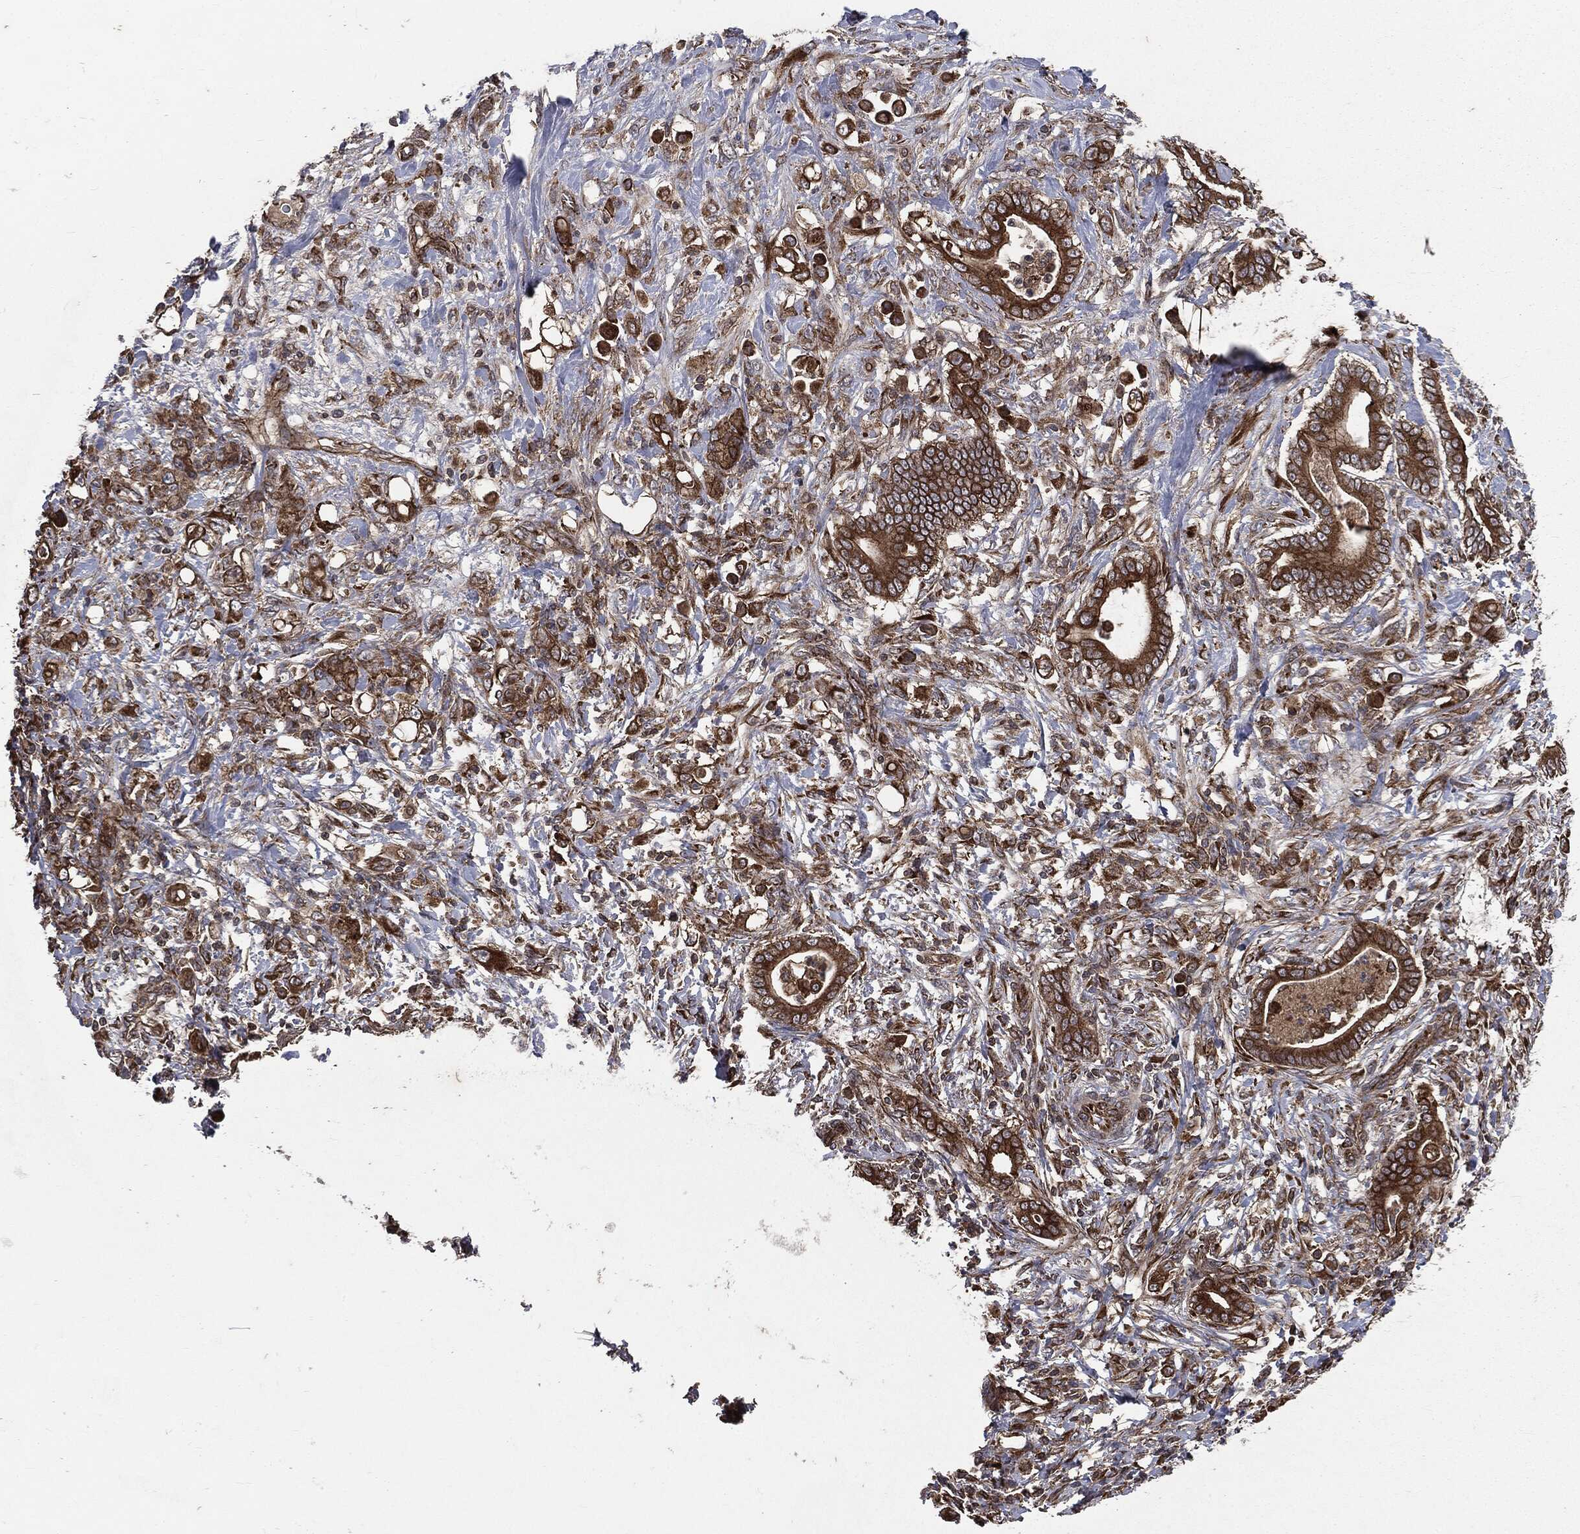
{"staining": {"intensity": "strong", "quantity": ">75%", "location": "cytoplasmic/membranous"}, "tissue": "stomach cancer", "cell_type": "Tumor cells", "image_type": "cancer", "snomed": [{"axis": "morphology", "description": "Adenocarcinoma, NOS"}, {"axis": "topography", "description": "Stomach"}], "caption": "IHC (DAB (3,3'-diaminobenzidine)) staining of human stomach adenocarcinoma reveals strong cytoplasmic/membranous protein staining in about >75% of tumor cells.", "gene": "PLOD3", "patient": {"sex": "female", "age": 79}}